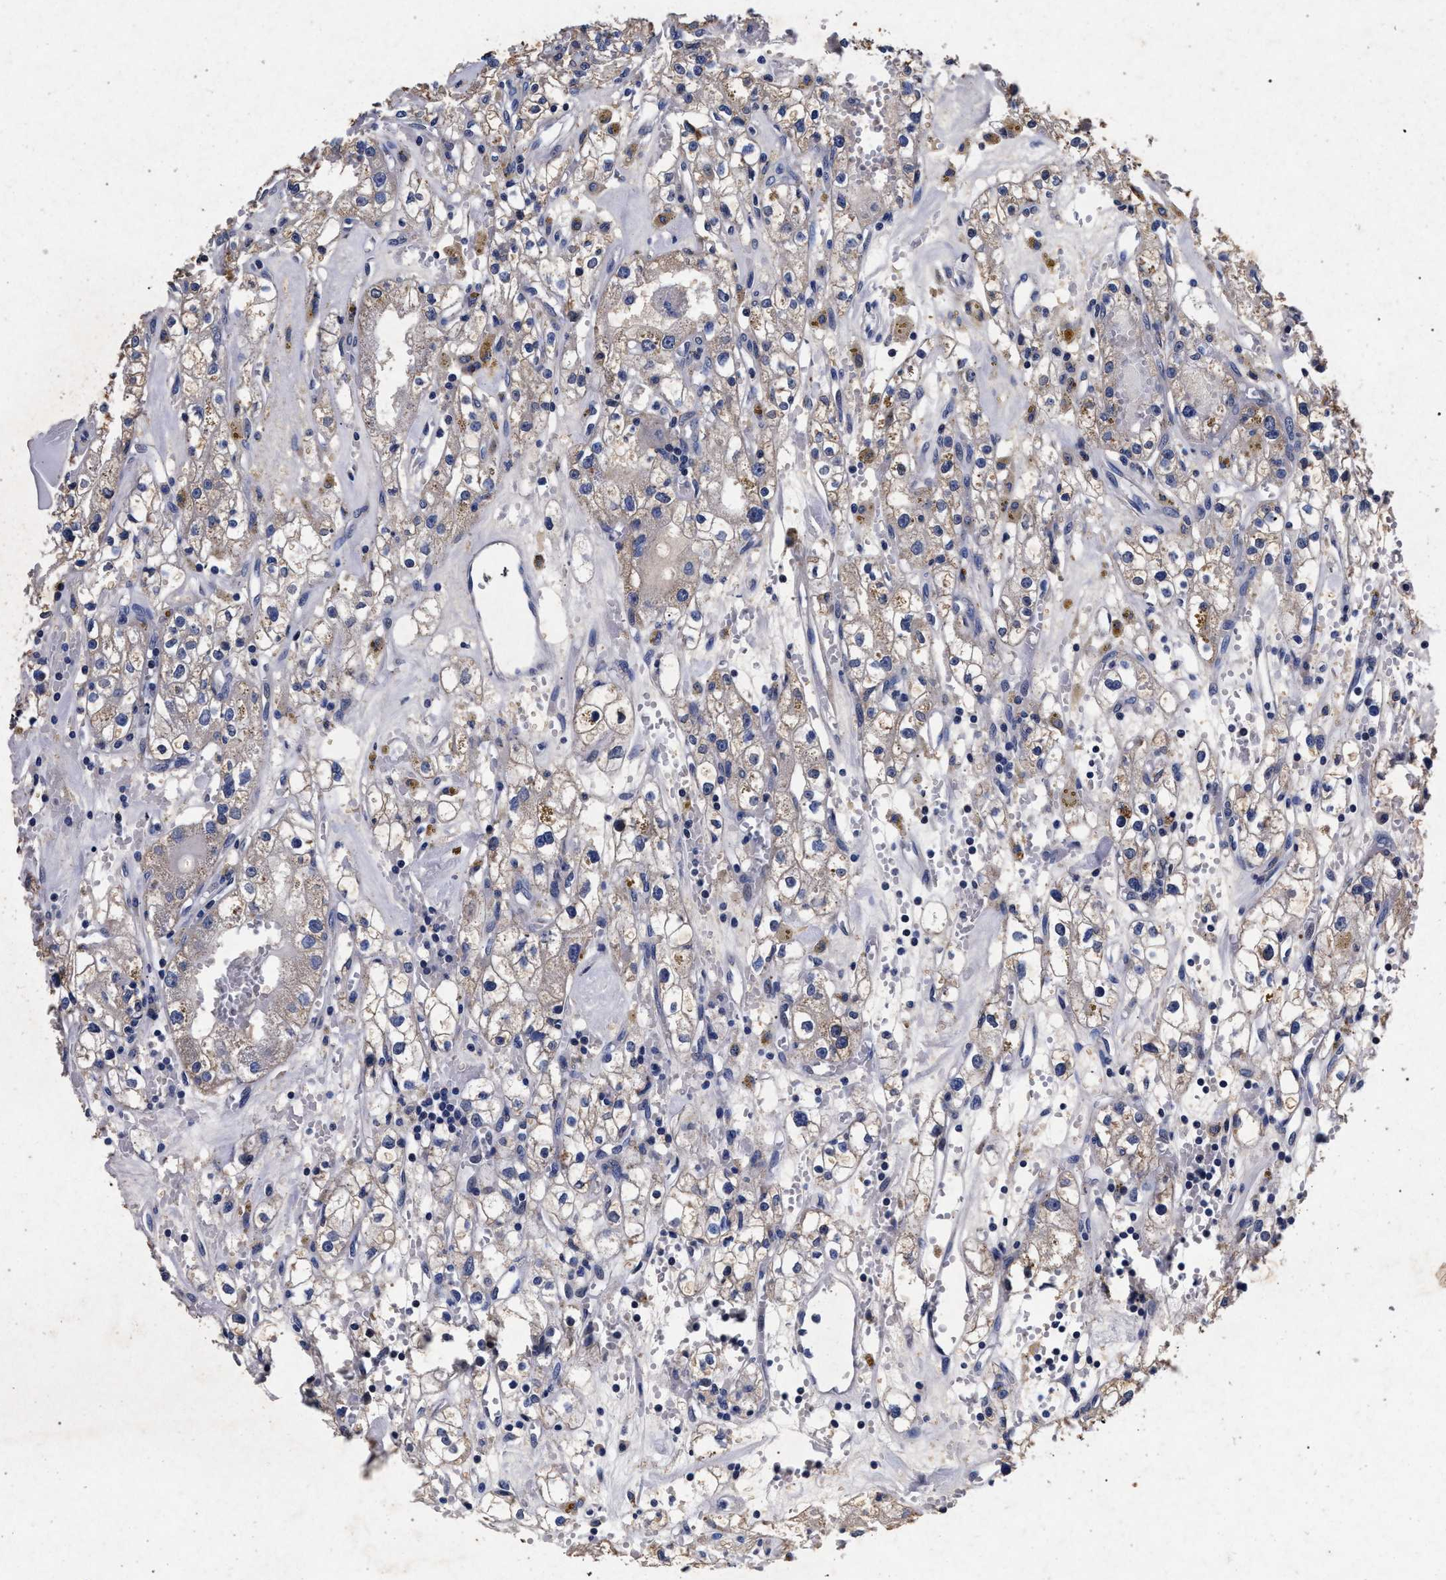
{"staining": {"intensity": "negative", "quantity": "none", "location": "none"}, "tissue": "renal cancer", "cell_type": "Tumor cells", "image_type": "cancer", "snomed": [{"axis": "morphology", "description": "Adenocarcinoma, NOS"}, {"axis": "topography", "description": "Kidney"}], "caption": "Immunohistochemistry image of neoplastic tissue: renal adenocarcinoma stained with DAB reveals no significant protein expression in tumor cells.", "gene": "ATP1A2", "patient": {"sex": "male", "age": 56}}